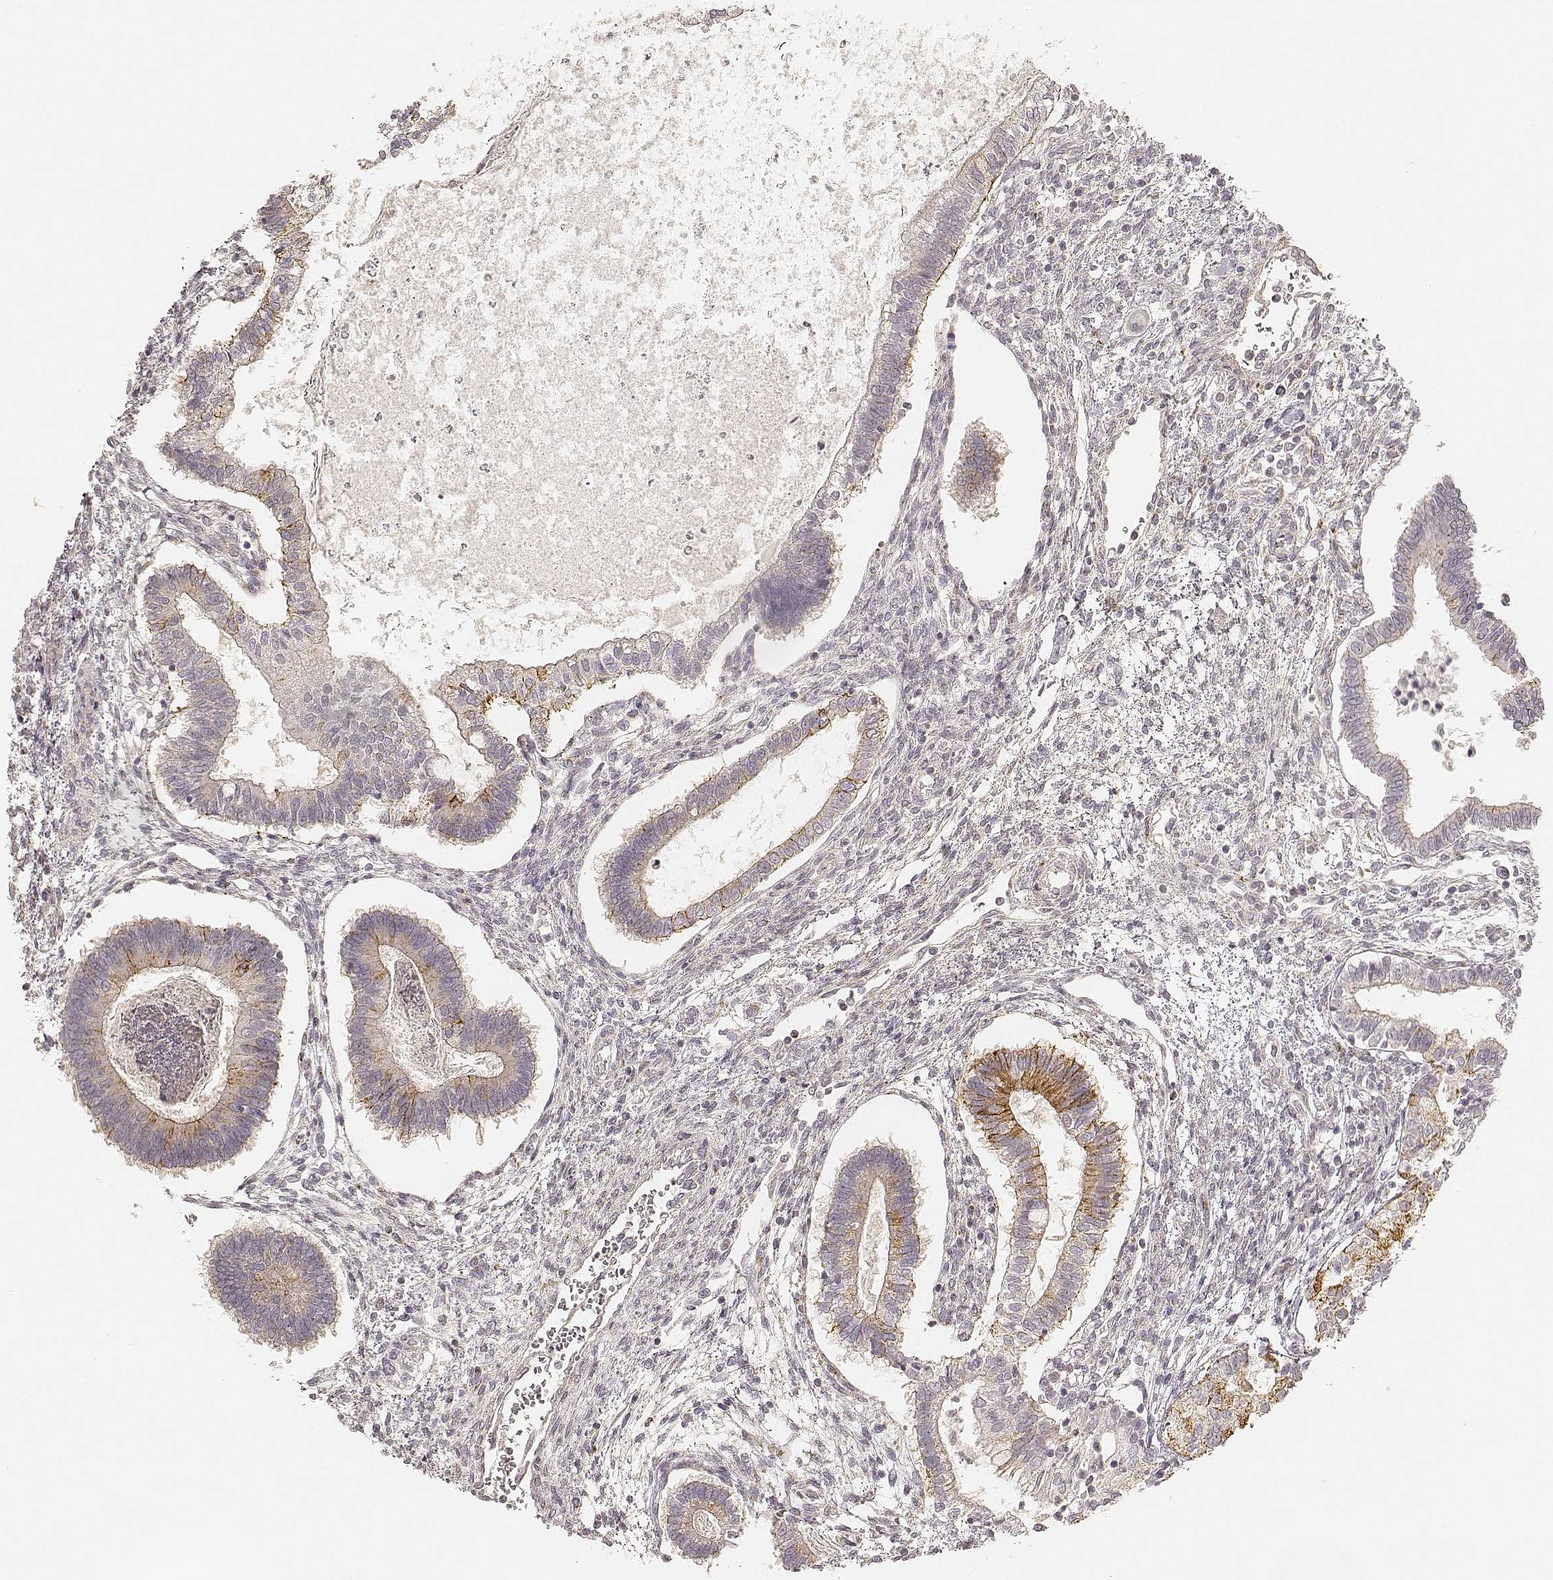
{"staining": {"intensity": "moderate", "quantity": "<25%", "location": "cytoplasmic/membranous"}, "tissue": "testis cancer", "cell_type": "Tumor cells", "image_type": "cancer", "snomed": [{"axis": "morphology", "description": "Carcinoma, Embryonal, NOS"}, {"axis": "topography", "description": "Testis"}], "caption": "Tumor cells exhibit moderate cytoplasmic/membranous staining in approximately <25% of cells in testis embryonal carcinoma.", "gene": "GORASP2", "patient": {"sex": "male", "age": 37}}